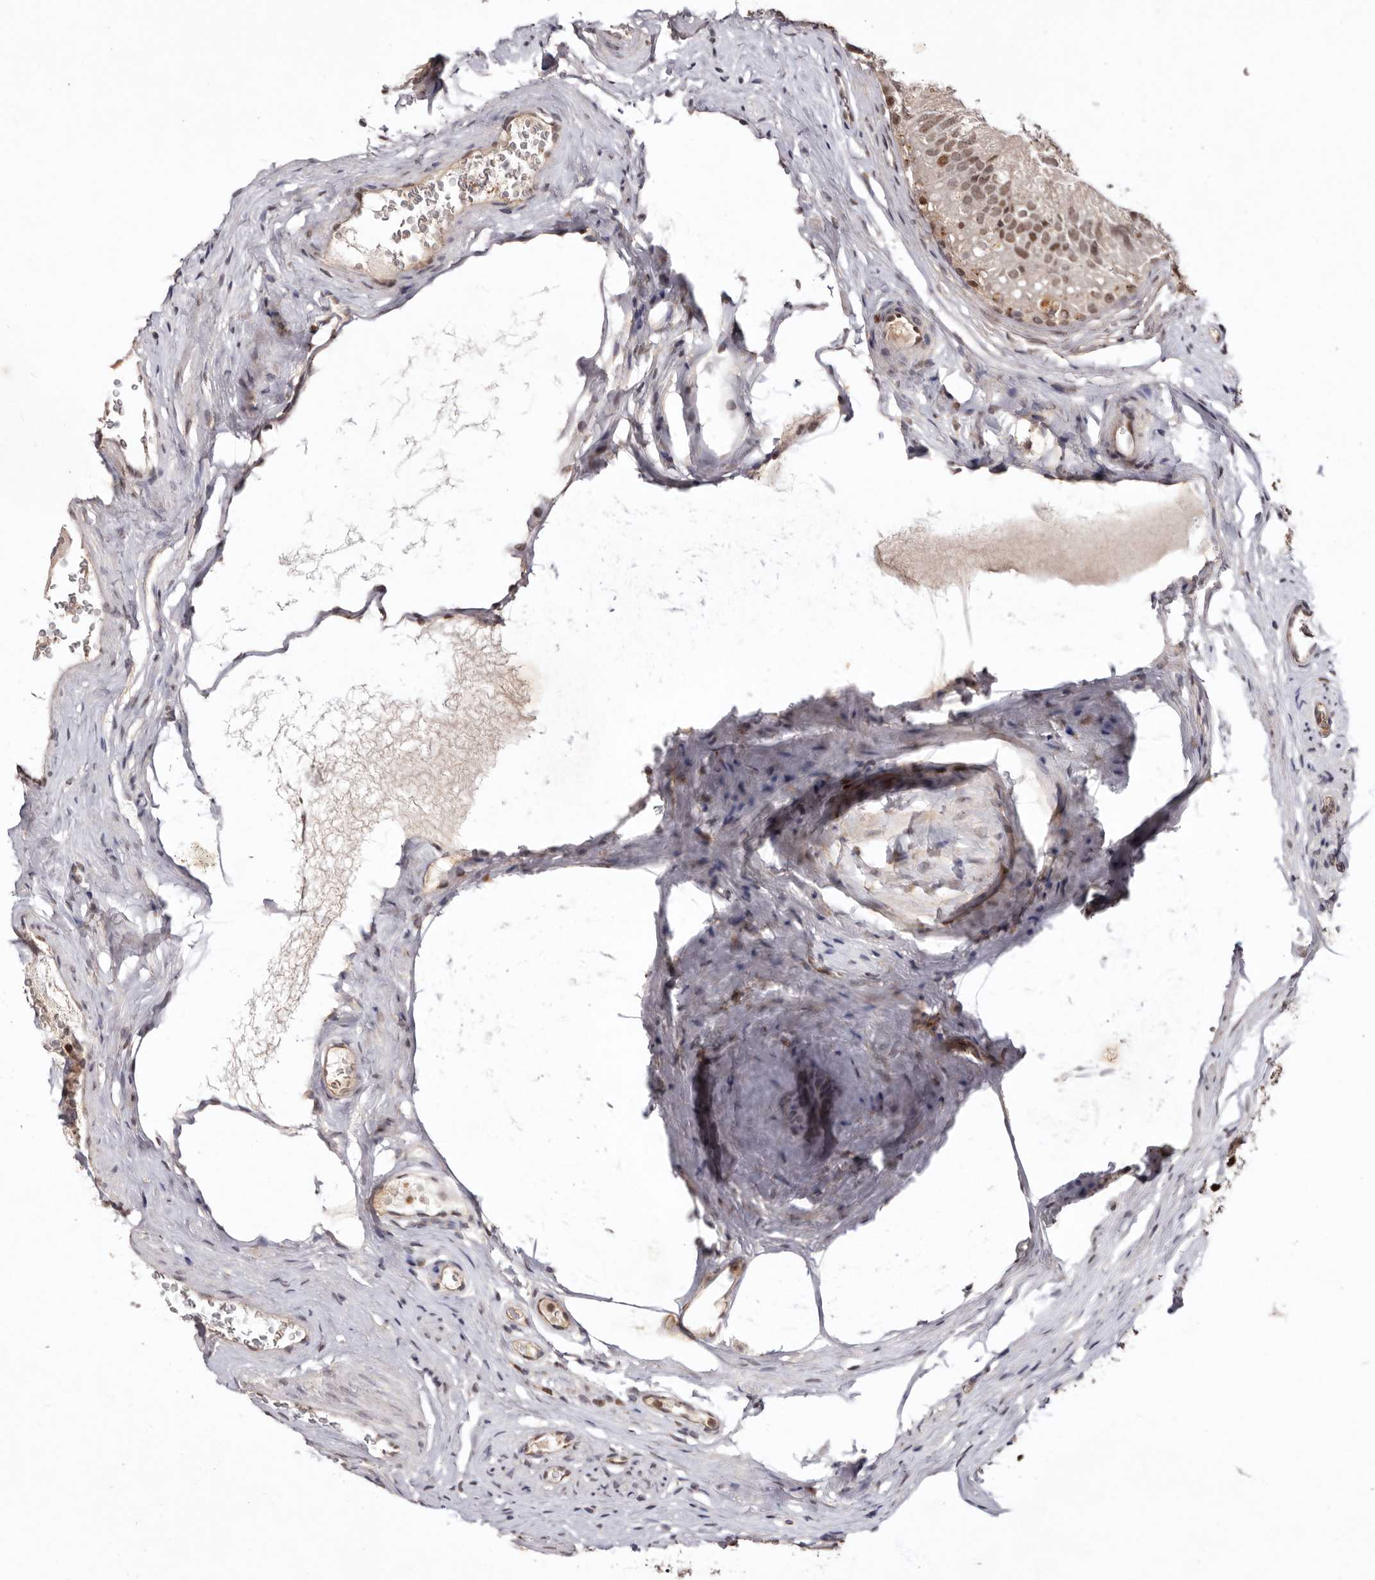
{"staining": {"intensity": "moderate", "quantity": "25%-75%", "location": "nuclear"}, "tissue": "epididymis", "cell_type": "Glandular cells", "image_type": "normal", "snomed": [{"axis": "morphology", "description": "Normal tissue, NOS"}, {"axis": "topography", "description": "Epididymis"}], "caption": "Immunohistochemical staining of benign epididymis demonstrates 25%-75% levels of moderate nuclear protein staining in approximately 25%-75% of glandular cells.", "gene": "NOTCH1", "patient": {"sex": "male", "age": 29}}